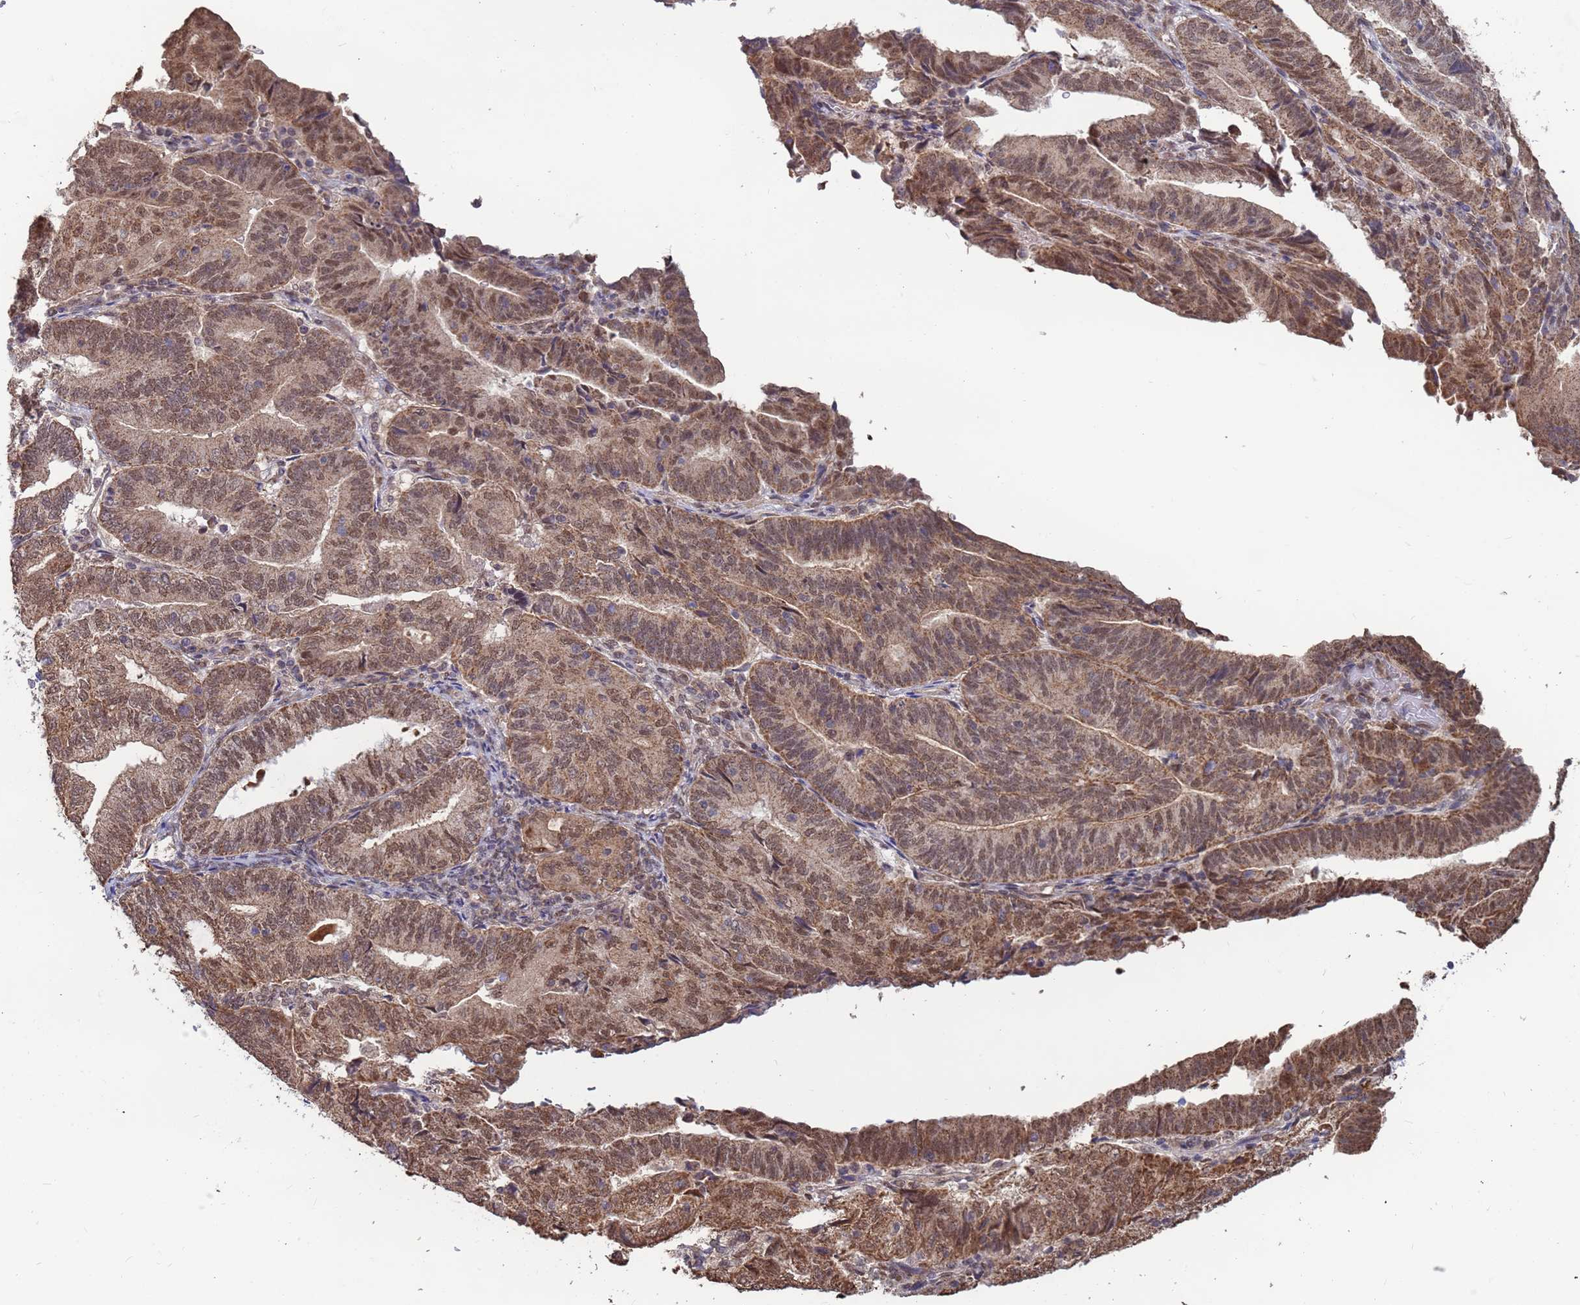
{"staining": {"intensity": "moderate", "quantity": ">75%", "location": "cytoplasmic/membranous,nuclear"}, "tissue": "endometrial cancer", "cell_type": "Tumor cells", "image_type": "cancer", "snomed": [{"axis": "morphology", "description": "Adenocarcinoma, NOS"}, {"axis": "topography", "description": "Endometrium"}], "caption": "Tumor cells demonstrate medium levels of moderate cytoplasmic/membranous and nuclear staining in about >75% of cells in adenocarcinoma (endometrial). (IHC, brightfield microscopy, high magnification).", "gene": "DENND2B", "patient": {"sex": "female", "age": 70}}